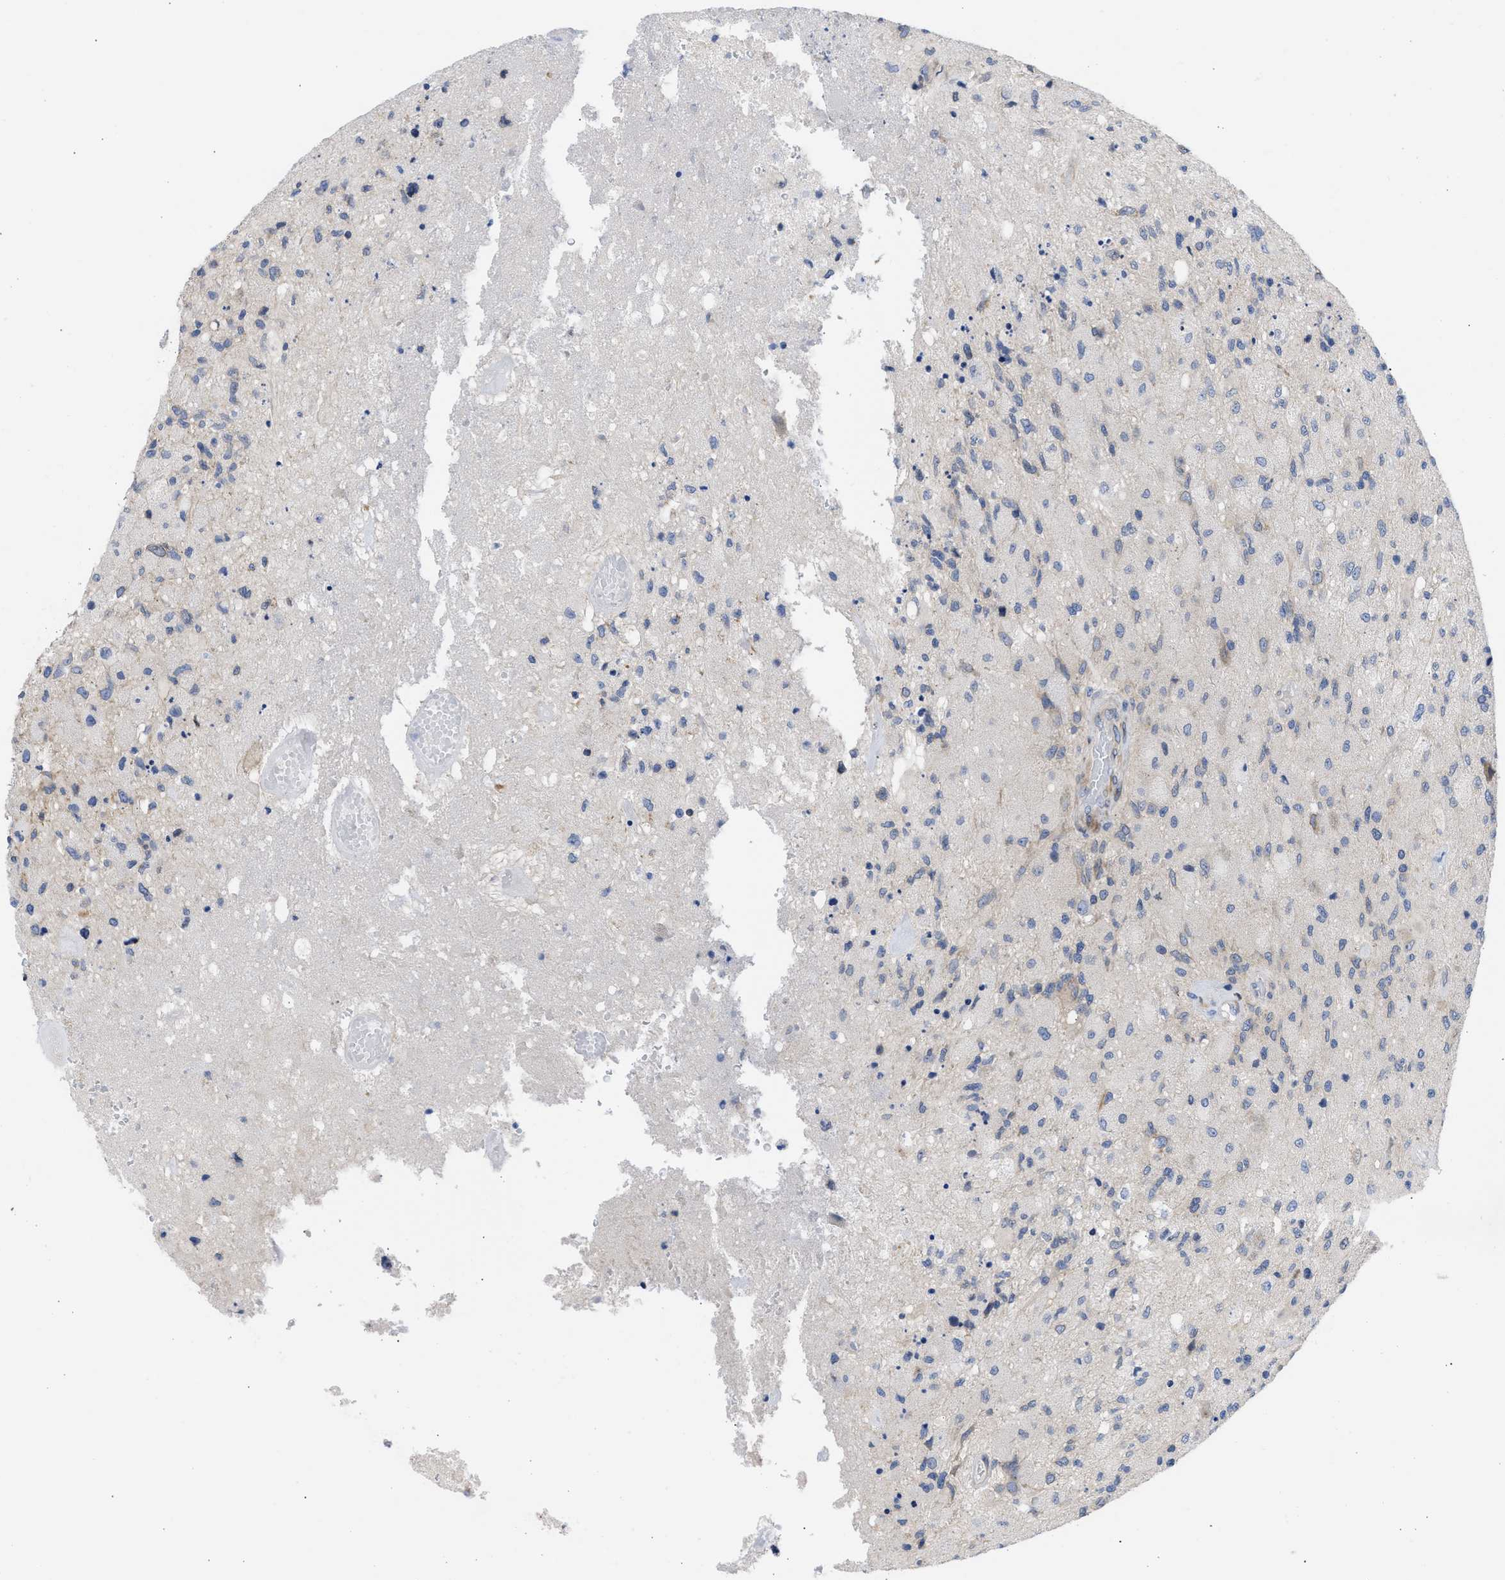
{"staining": {"intensity": "weak", "quantity": "<25%", "location": "cytoplasmic/membranous"}, "tissue": "glioma", "cell_type": "Tumor cells", "image_type": "cancer", "snomed": [{"axis": "morphology", "description": "Normal tissue, NOS"}, {"axis": "morphology", "description": "Glioma, malignant, High grade"}, {"axis": "topography", "description": "Cerebral cortex"}], "caption": "Immunohistochemistry of human malignant glioma (high-grade) shows no staining in tumor cells.", "gene": "NUP35", "patient": {"sex": "male", "age": 77}}